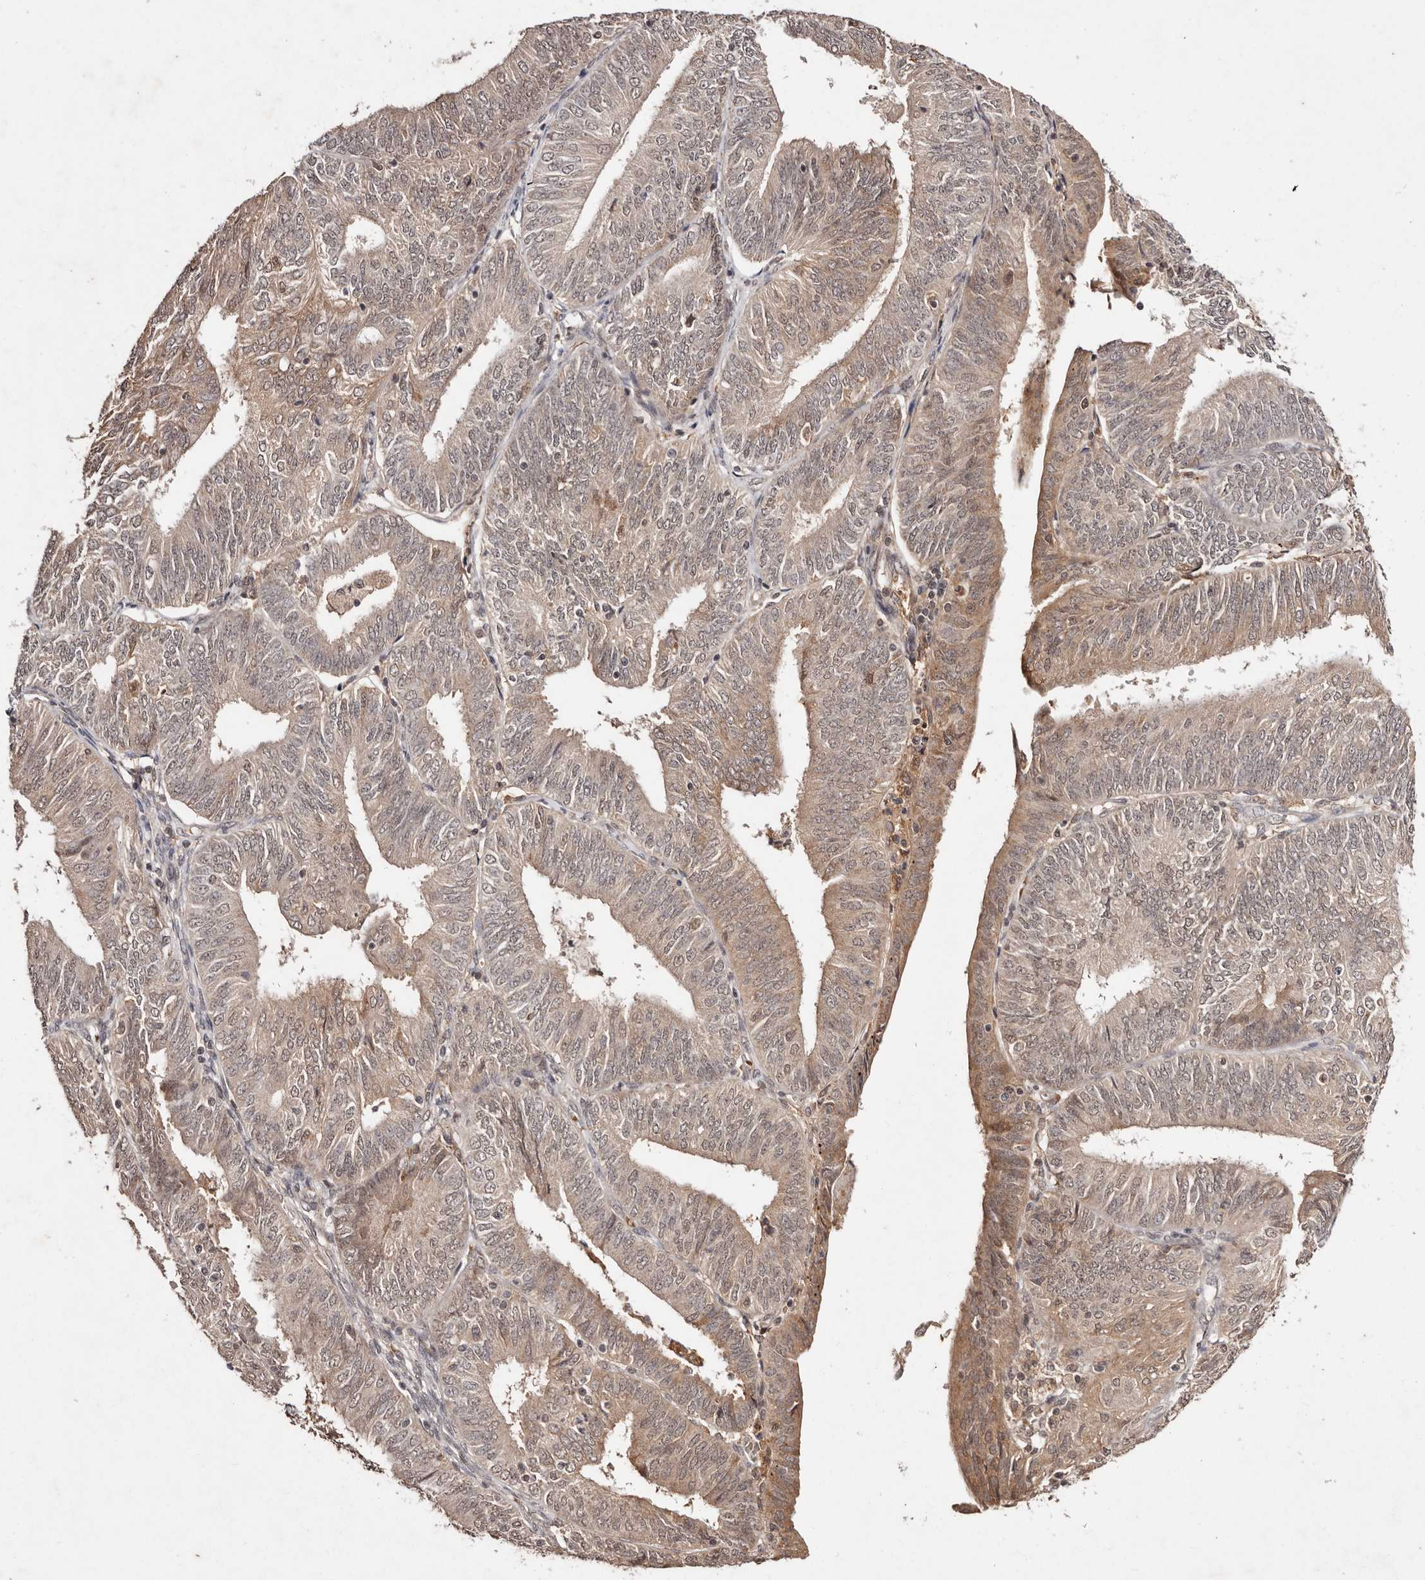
{"staining": {"intensity": "moderate", "quantity": "25%-75%", "location": "cytoplasmic/membranous"}, "tissue": "endometrial cancer", "cell_type": "Tumor cells", "image_type": "cancer", "snomed": [{"axis": "morphology", "description": "Adenocarcinoma, NOS"}, {"axis": "topography", "description": "Endometrium"}], "caption": "Approximately 25%-75% of tumor cells in adenocarcinoma (endometrial) reveal moderate cytoplasmic/membranous protein positivity as visualized by brown immunohistochemical staining.", "gene": "BICRAL", "patient": {"sex": "female", "age": 58}}